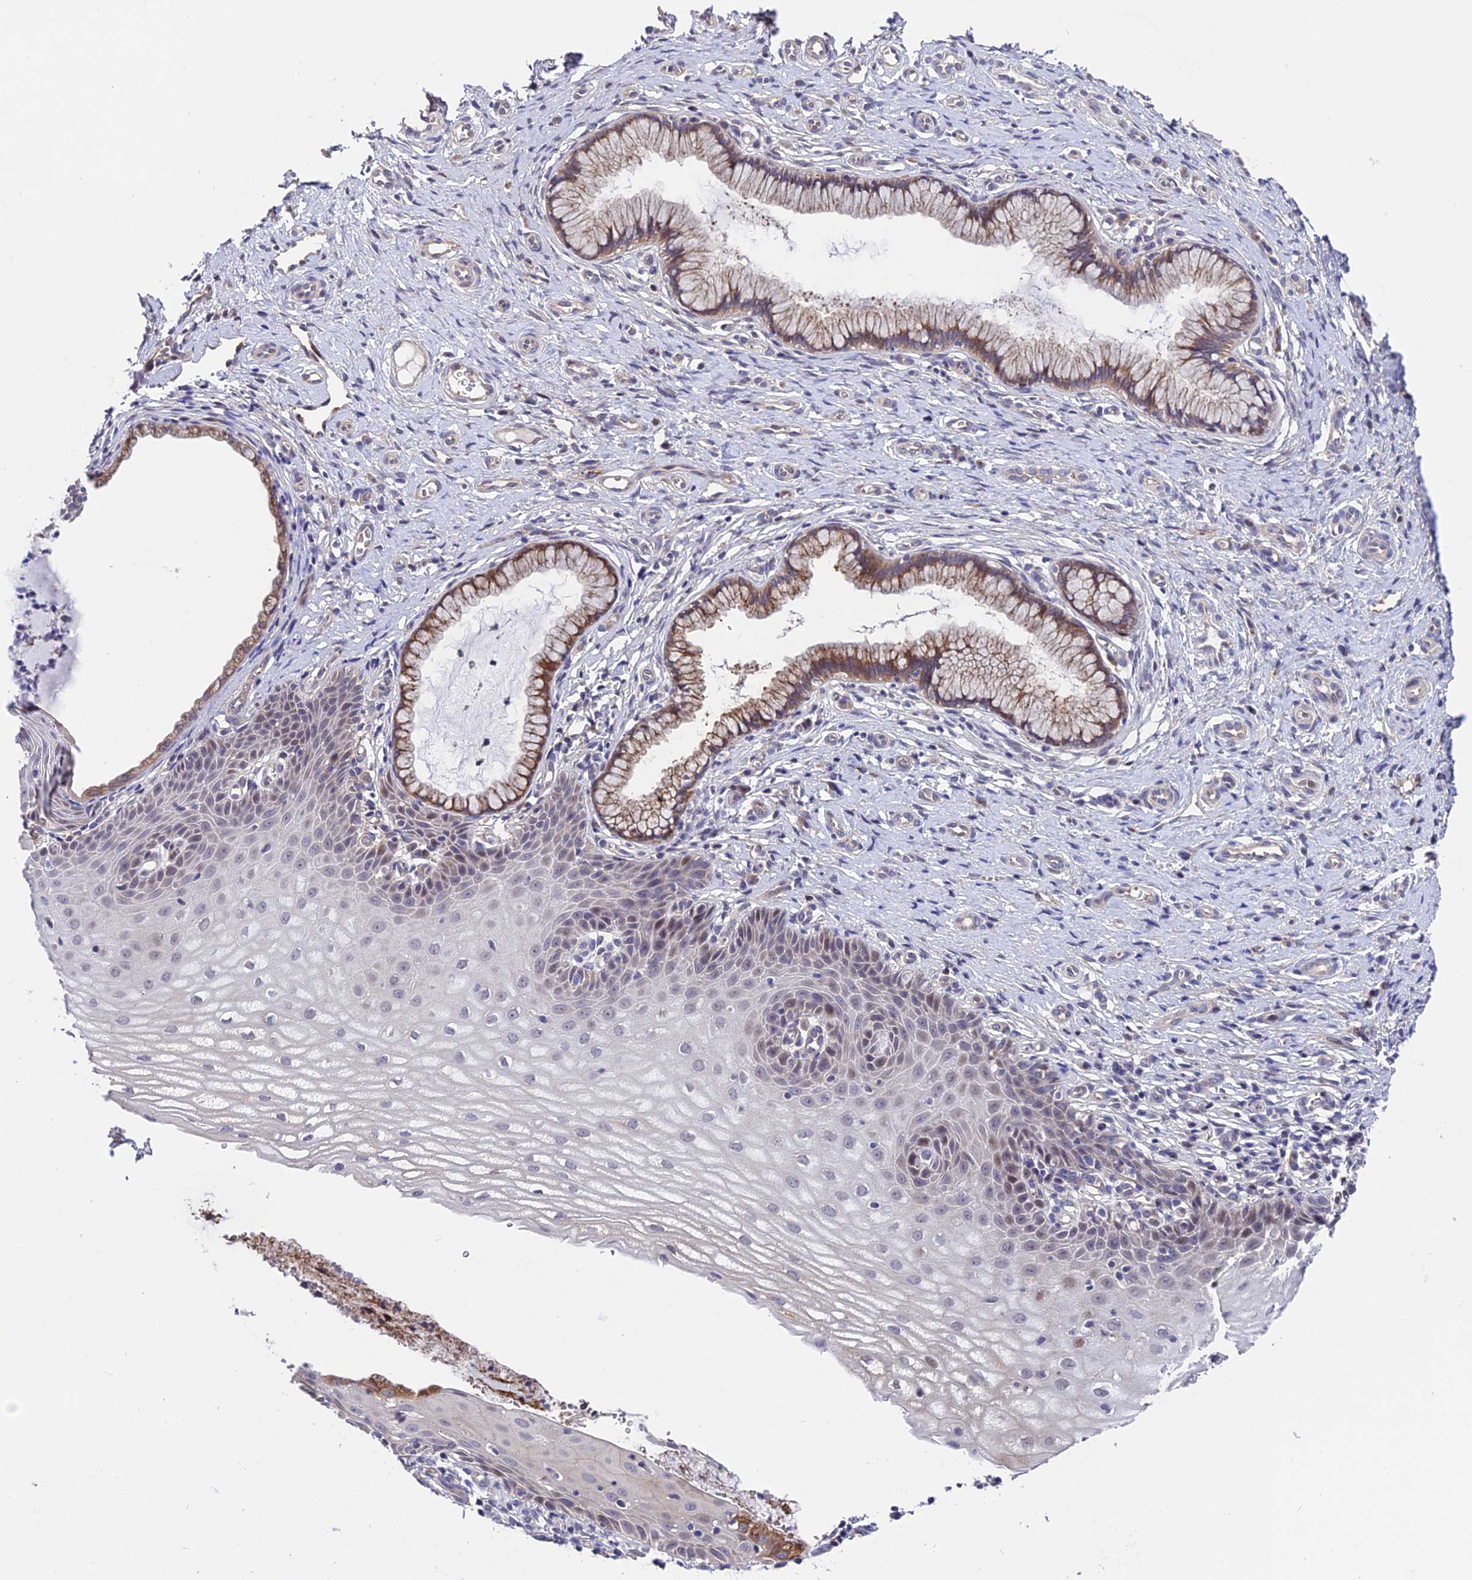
{"staining": {"intensity": "moderate", "quantity": ">75%", "location": "cytoplasmic/membranous"}, "tissue": "cervix", "cell_type": "Glandular cells", "image_type": "normal", "snomed": [{"axis": "morphology", "description": "Normal tissue, NOS"}, {"axis": "topography", "description": "Cervix"}], "caption": "Glandular cells reveal moderate cytoplasmic/membranous staining in about >75% of cells in unremarkable cervix. (Brightfield microscopy of DAB IHC at high magnification).", "gene": "TRMT1", "patient": {"sex": "female", "age": 36}}